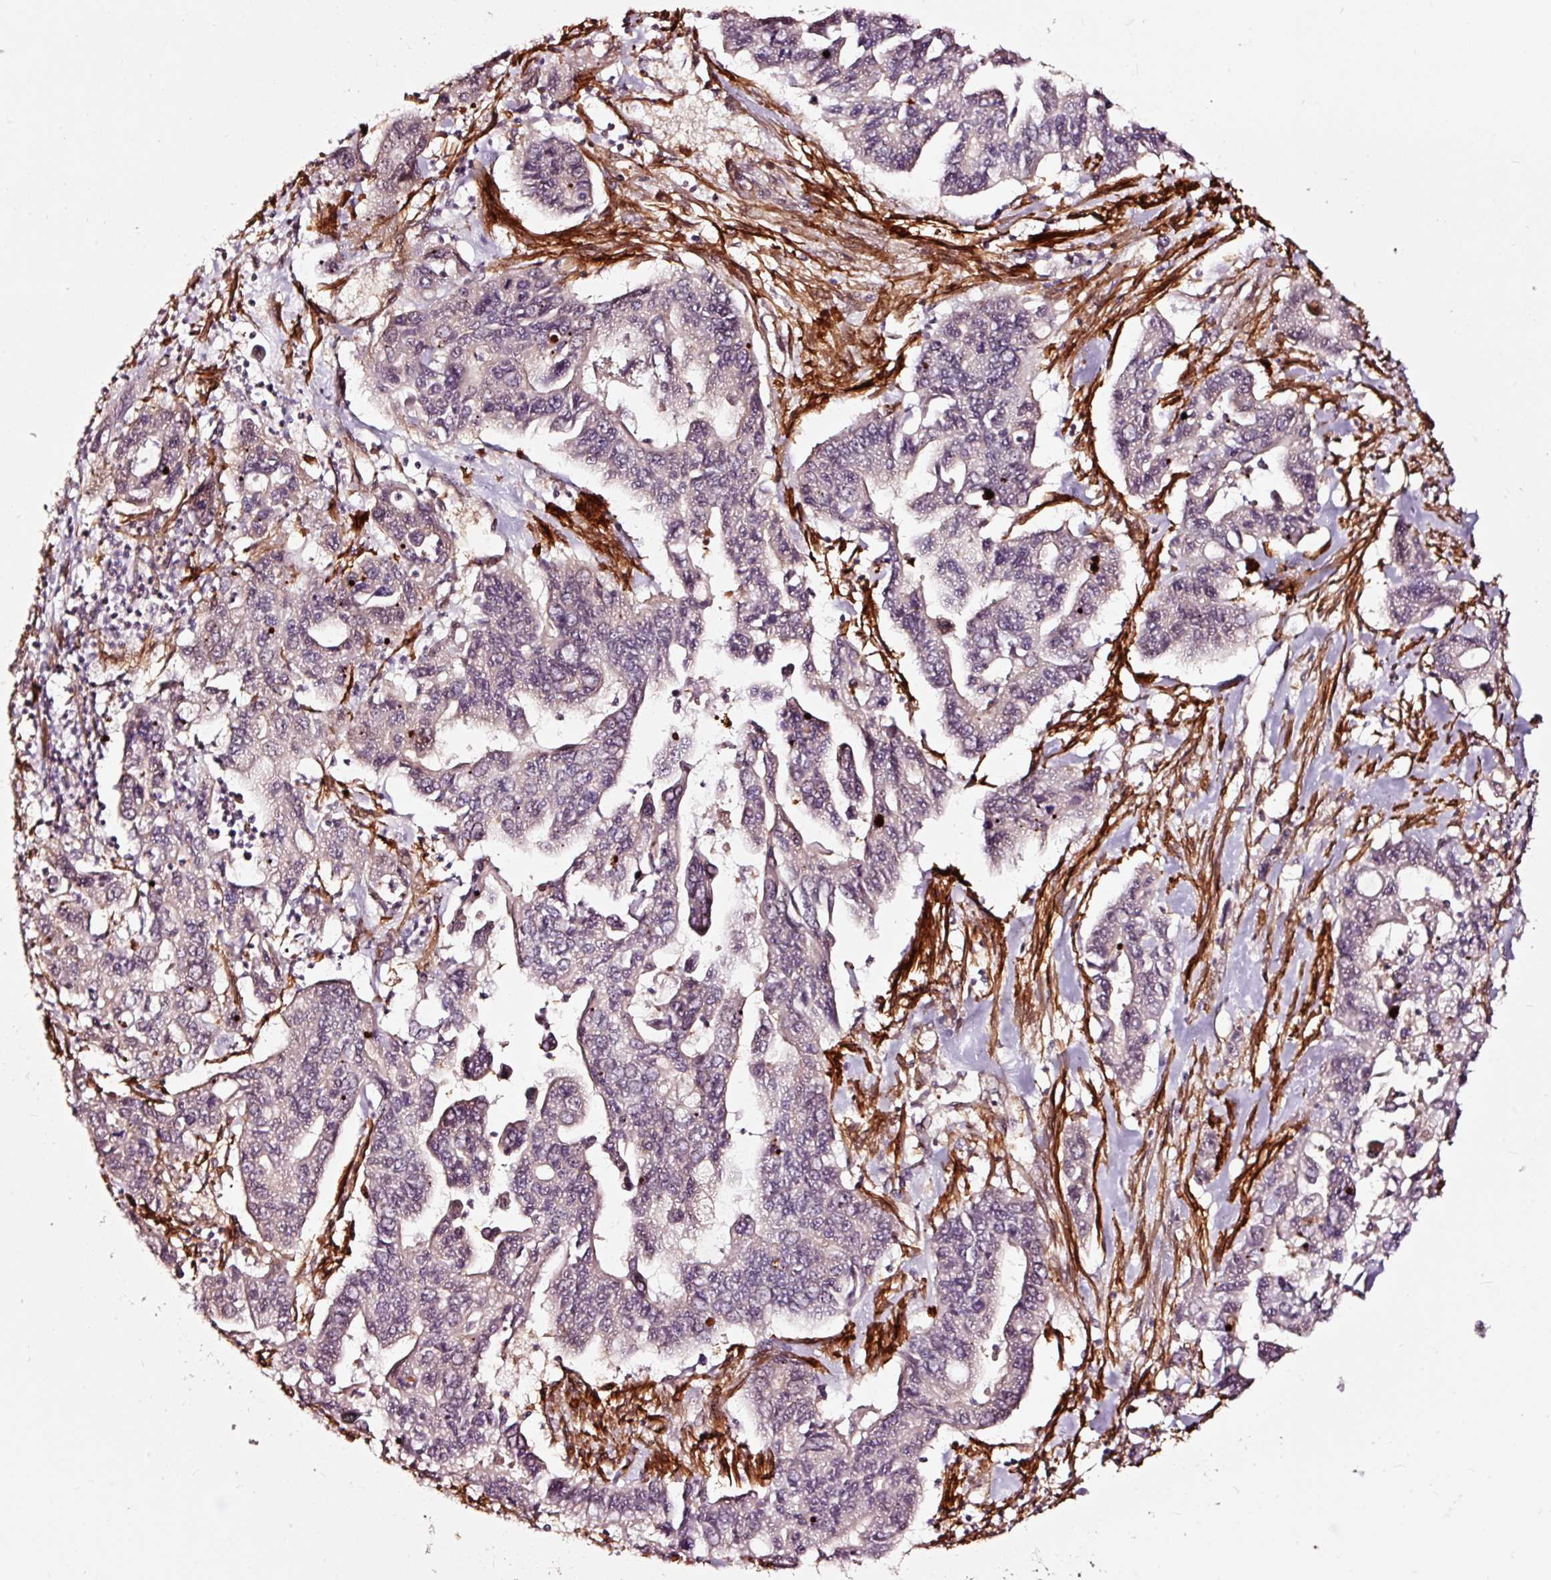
{"staining": {"intensity": "negative", "quantity": "none", "location": "none"}, "tissue": "pancreatic cancer", "cell_type": "Tumor cells", "image_type": "cancer", "snomed": [{"axis": "morphology", "description": "Adenocarcinoma, NOS"}, {"axis": "topography", "description": "Pancreas"}], "caption": "A photomicrograph of human pancreatic cancer is negative for staining in tumor cells.", "gene": "TPM1", "patient": {"sex": "male", "age": 62}}